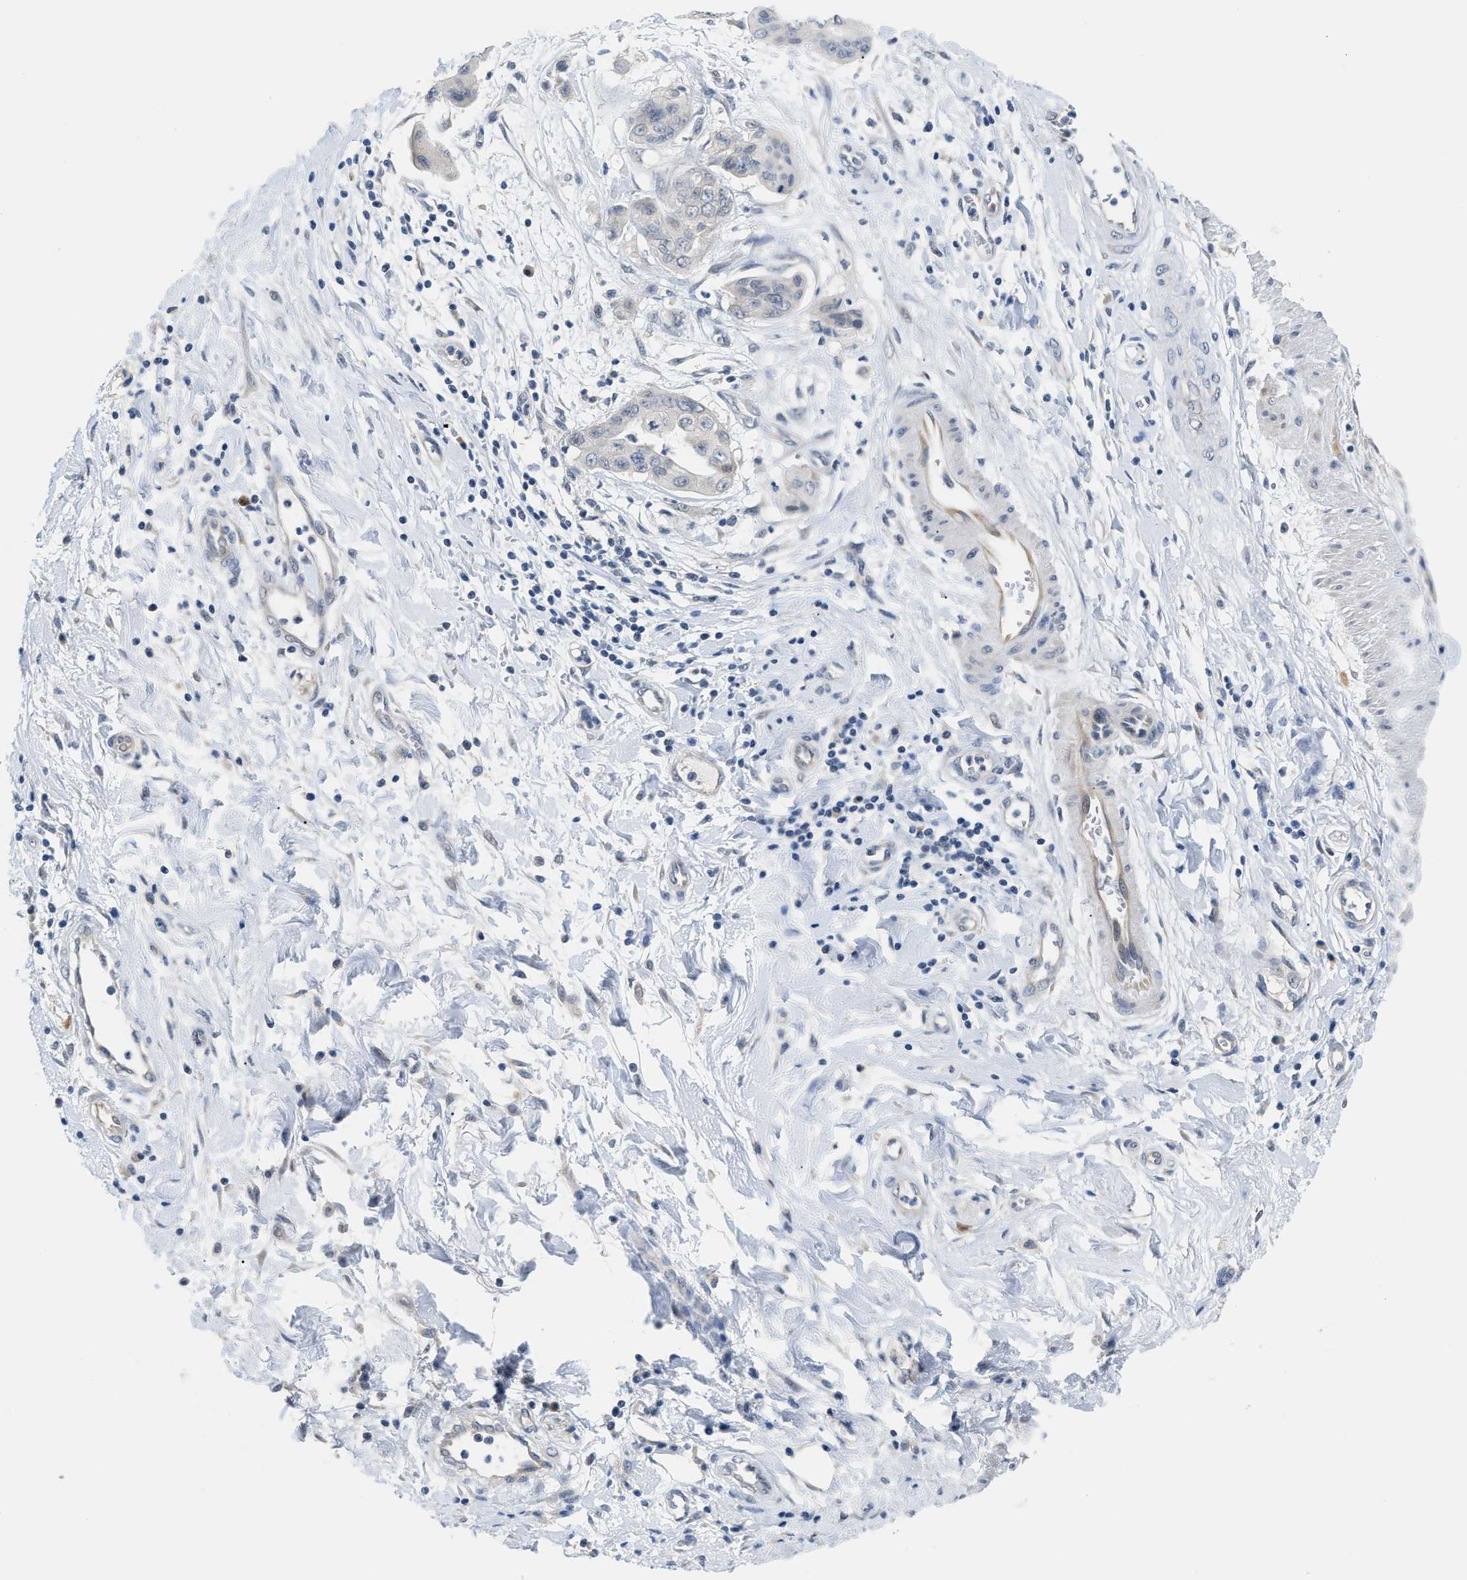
{"staining": {"intensity": "negative", "quantity": "none", "location": "none"}, "tissue": "pancreatic cancer", "cell_type": "Tumor cells", "image_type": "cancer", "snomed": [{"axis": "morphology", "description": "Adenocarcinoma, NOS"}, {"axis": "topography", "description": "Pancreas"}], "caption": "An image of pancreatic cancer (adenocarcinoma) stained for a protein exhibits no brown staining in tumor cells.", "gene": "PSAT1", "patient": {"sex": "female", "age": 75}}